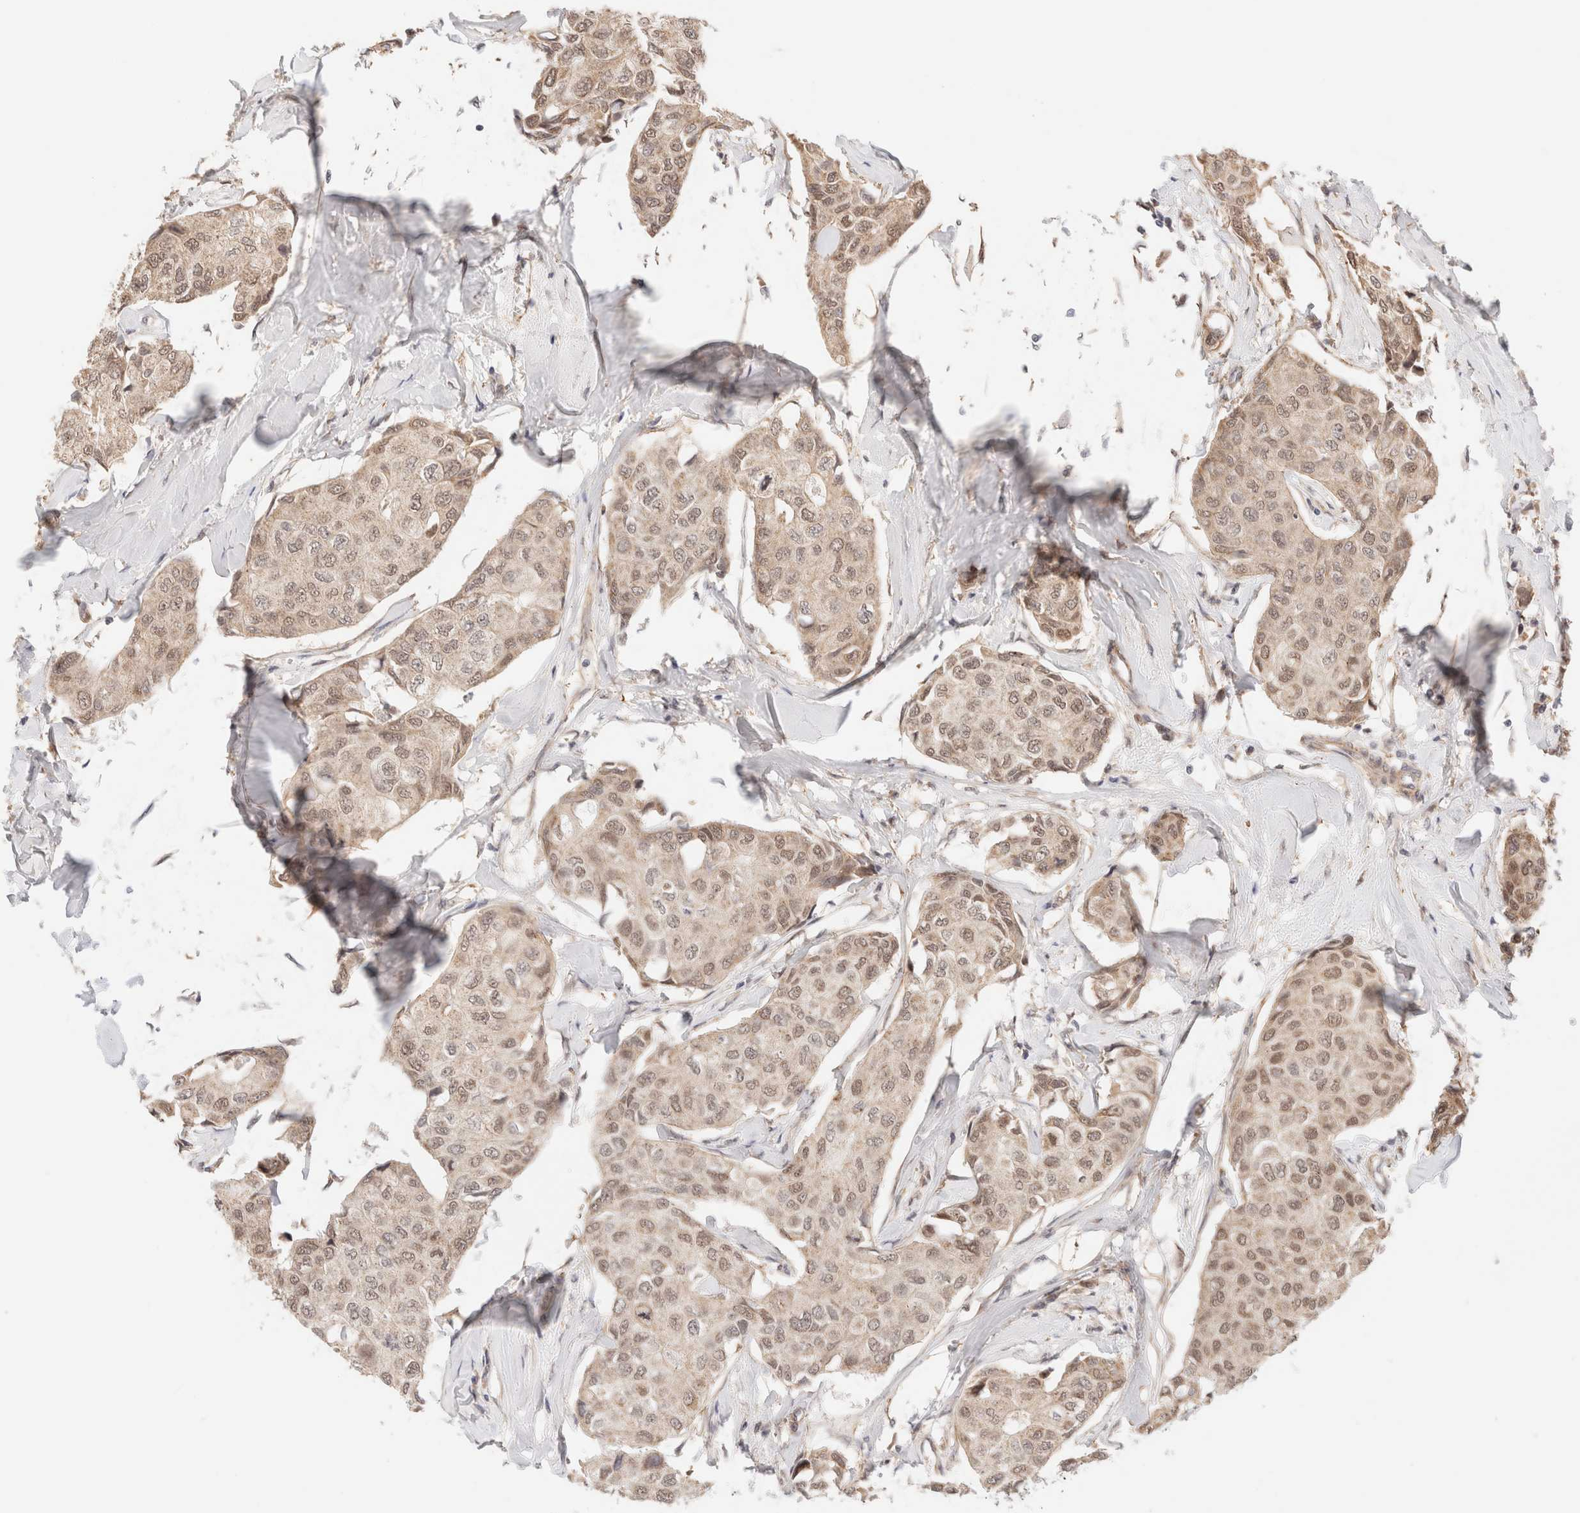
{"staining": {"intensity": "moderate", "quantity": ">75%", "location": "nuclear"}, "tissue": "breast cancer", "cell_type": "Tumor cells", "image_type": "cancer", "snomed": [{"axis": "morphology", "description": "Duct carcinoma"}, {"axis": "topography", "description": "Breast"}], "caption": "A brown stain highlights moderate nuclear staining of a protein in infiltrating ductal carcinoma (breast) tumor cells.", "gene": "BRPF3", "patient": {"sex": "female", "age": 80}}